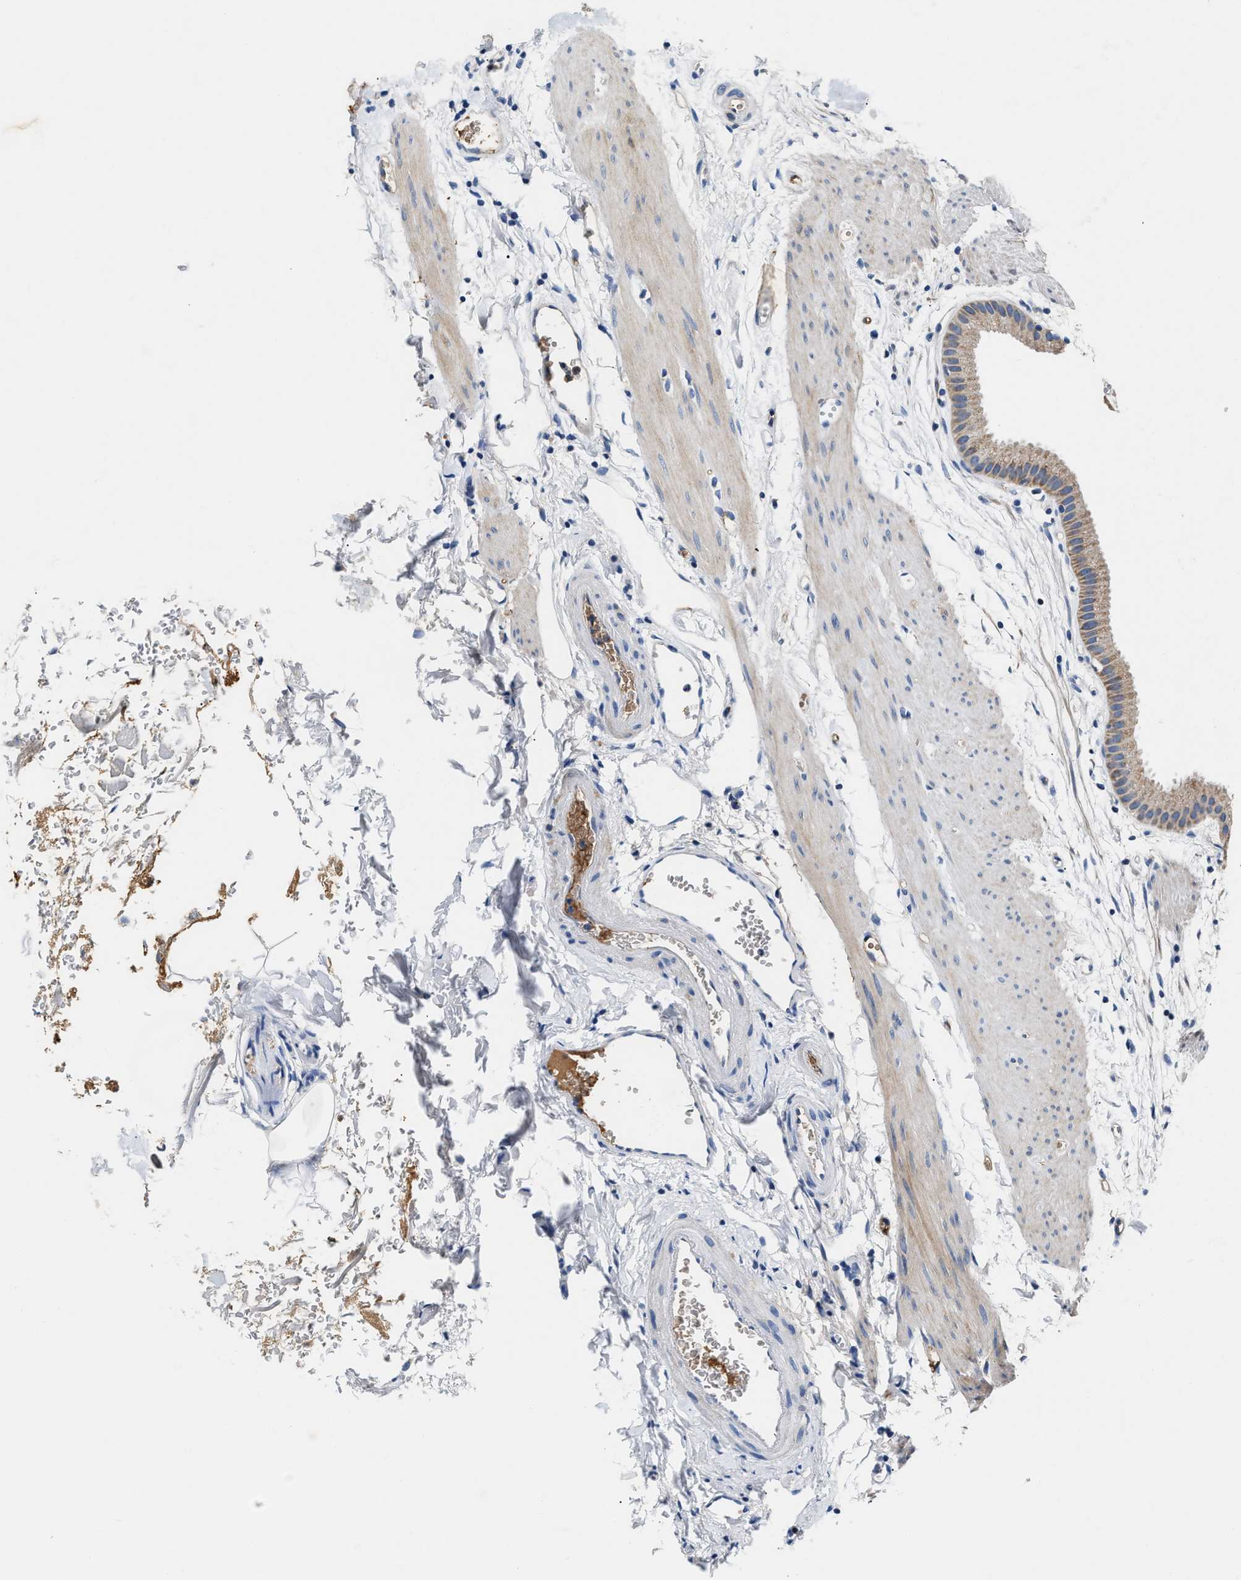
{"staining": {"intensity": "weak", "quantity": "25%-75%", "location": "cytoplasmic/membranous"}, "tissue": "gallbladder", "cell_type": "Glandular cells", "image_type": "normal", "snomed": [{"axis": "morphology", "description": "Normal tissue, NOS"}, {"axis": "topography", "description": "Gallbladder"}], "caption": "This micrograph shows unremarkable gallbladder stained with immunohistochemistry (IHC) to label a protein in brown. The cytoplasmic/membranous of glandular cells show weak positivity for the protein. Nuclei are counter-stained blue.", "gene": "TUT7", "patient": {"sex": "female", "age": 64}}